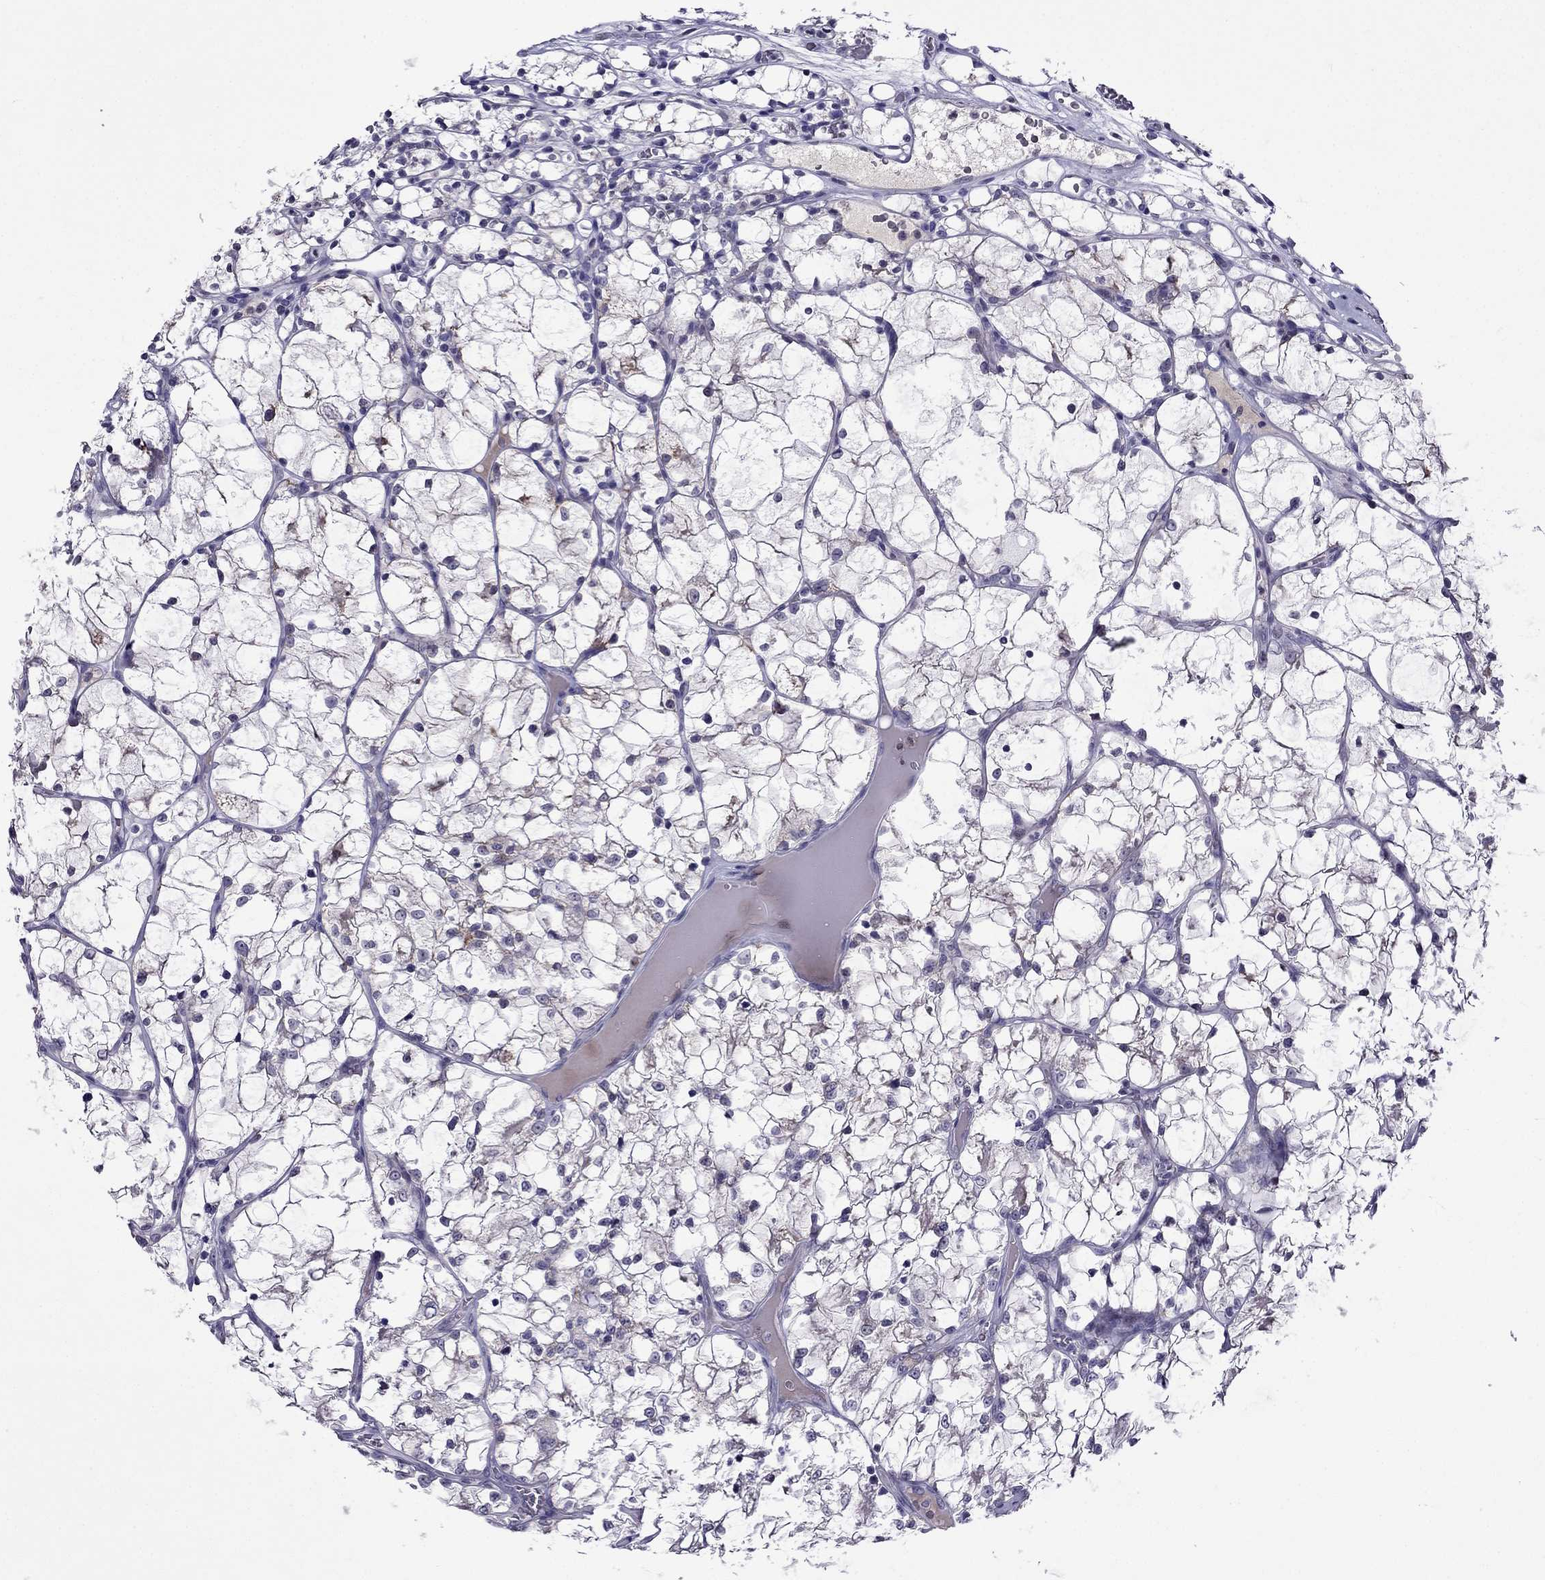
{"staining": {"intensity": "weak", "quantity": "25%-75%", "location": "cytoplasmic/membranous"}, "tissue": "renal cancer", "cell_type": "Tumor cells", "image_type": "cancer", "snomed": [{"axis": "morphology", "description": "Adenocarcinoma, NOS"}, {"axis": "topography", "description": "Kidney"}], "caption": "Human renal cancer stained for a protein (brown) demonstrates weak cytoplasmic/membranous positive expression in about 25%-75% of tumor cells.", "gene": "SPTBN4", "patient": {"sex": "female", "age": 69}}